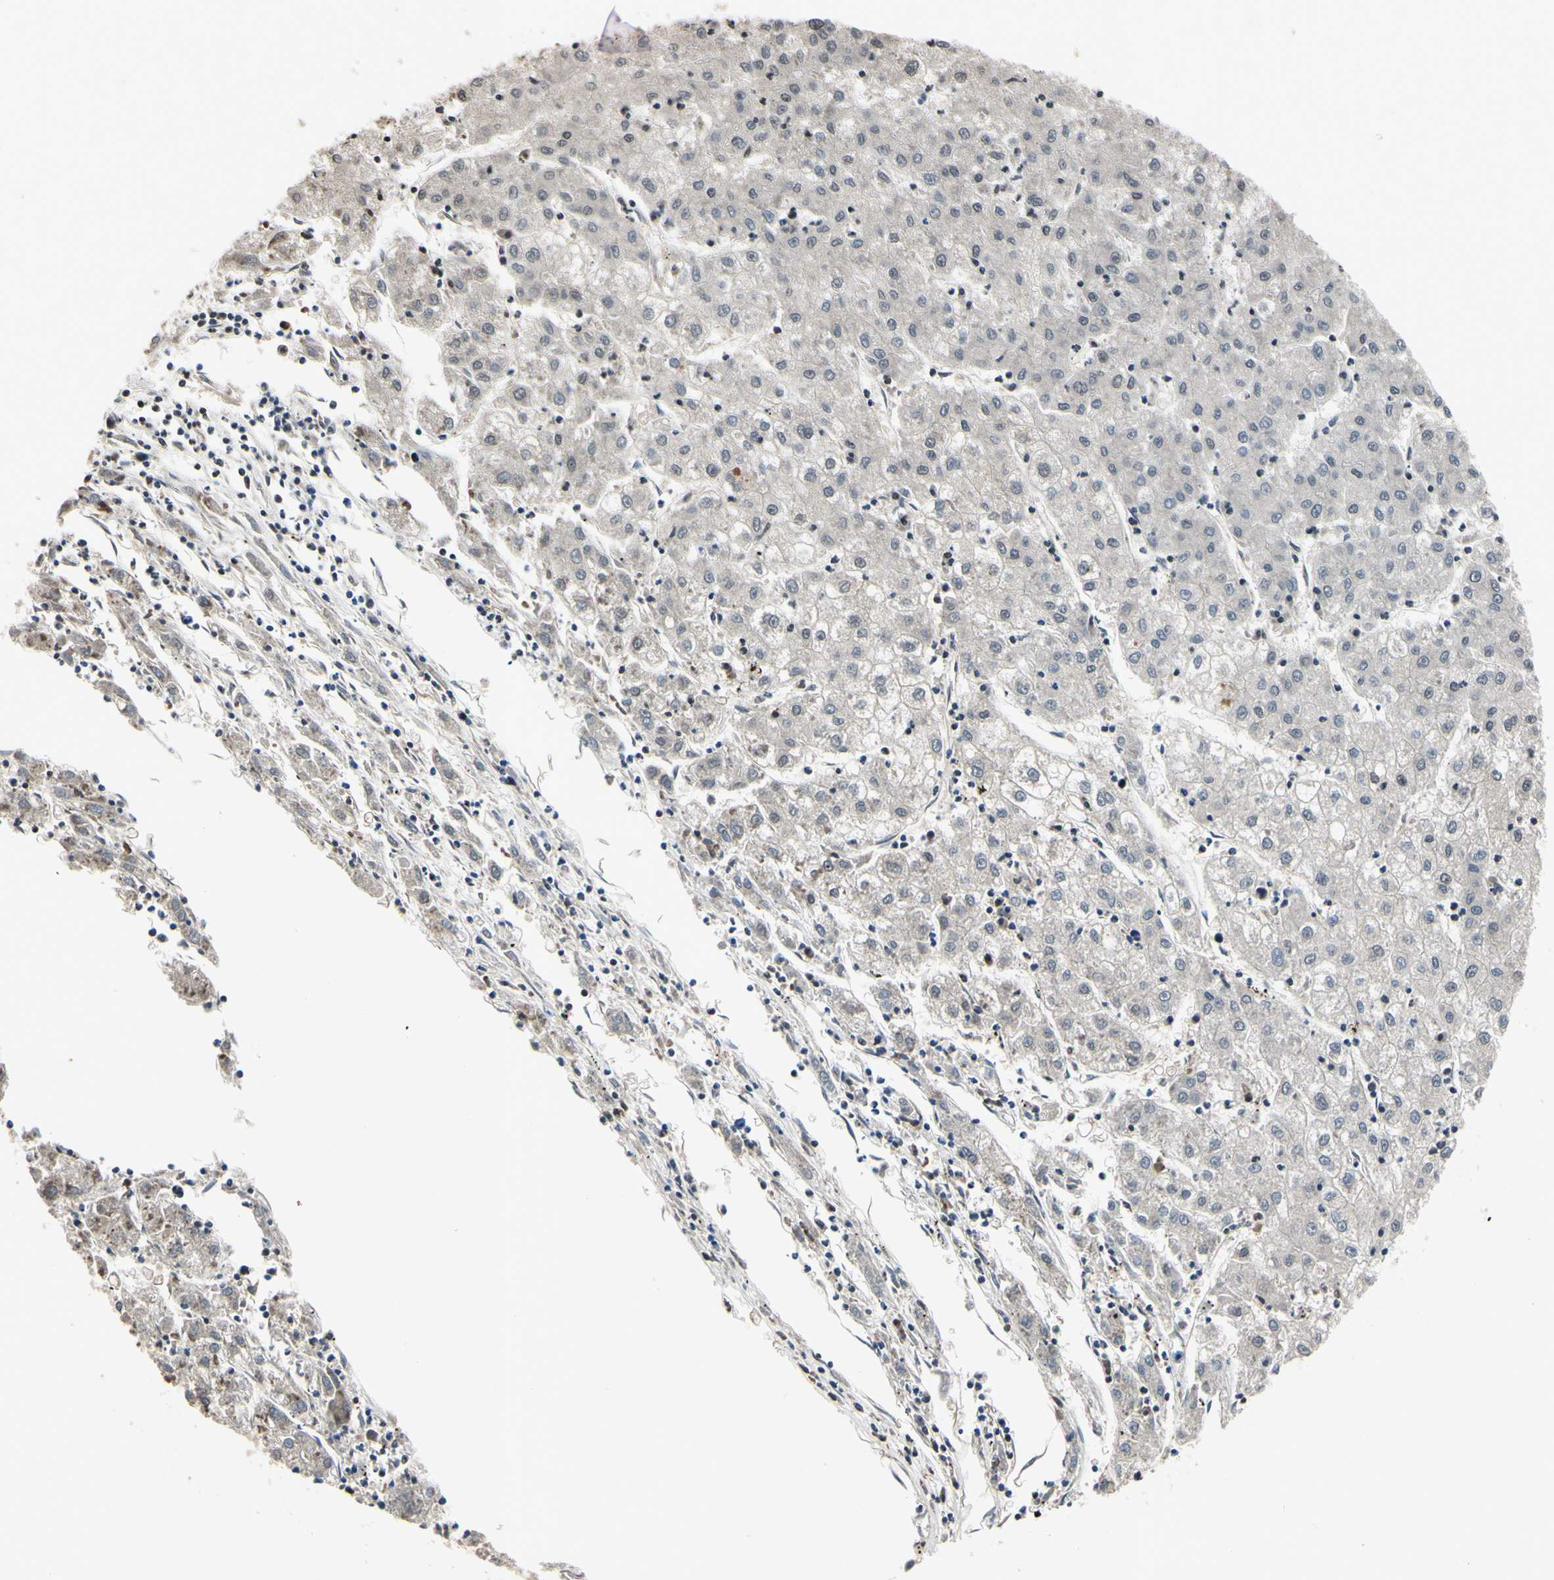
{"staining": {"intensity": "negative", "quantity": "none", "location": "none"}, "tissue": "liver cancer", "cell_type": "Tumor cells", "image_type": "cancer", "snomed": [{"axis": "morphology", "description": "Carcinoma, Hepatocellular, NOS"}, {"axis": "topography", "description": "Liver"}], "caption": "High magnification brightfield microscopy of liver hepatocellular carcinoma stained with DAB (brown) and counterstained with hematoxylin (blue): tumor cells show no significant expression.", "gene": "ARG1", "patient": {"sex": "male", "age": 72}}